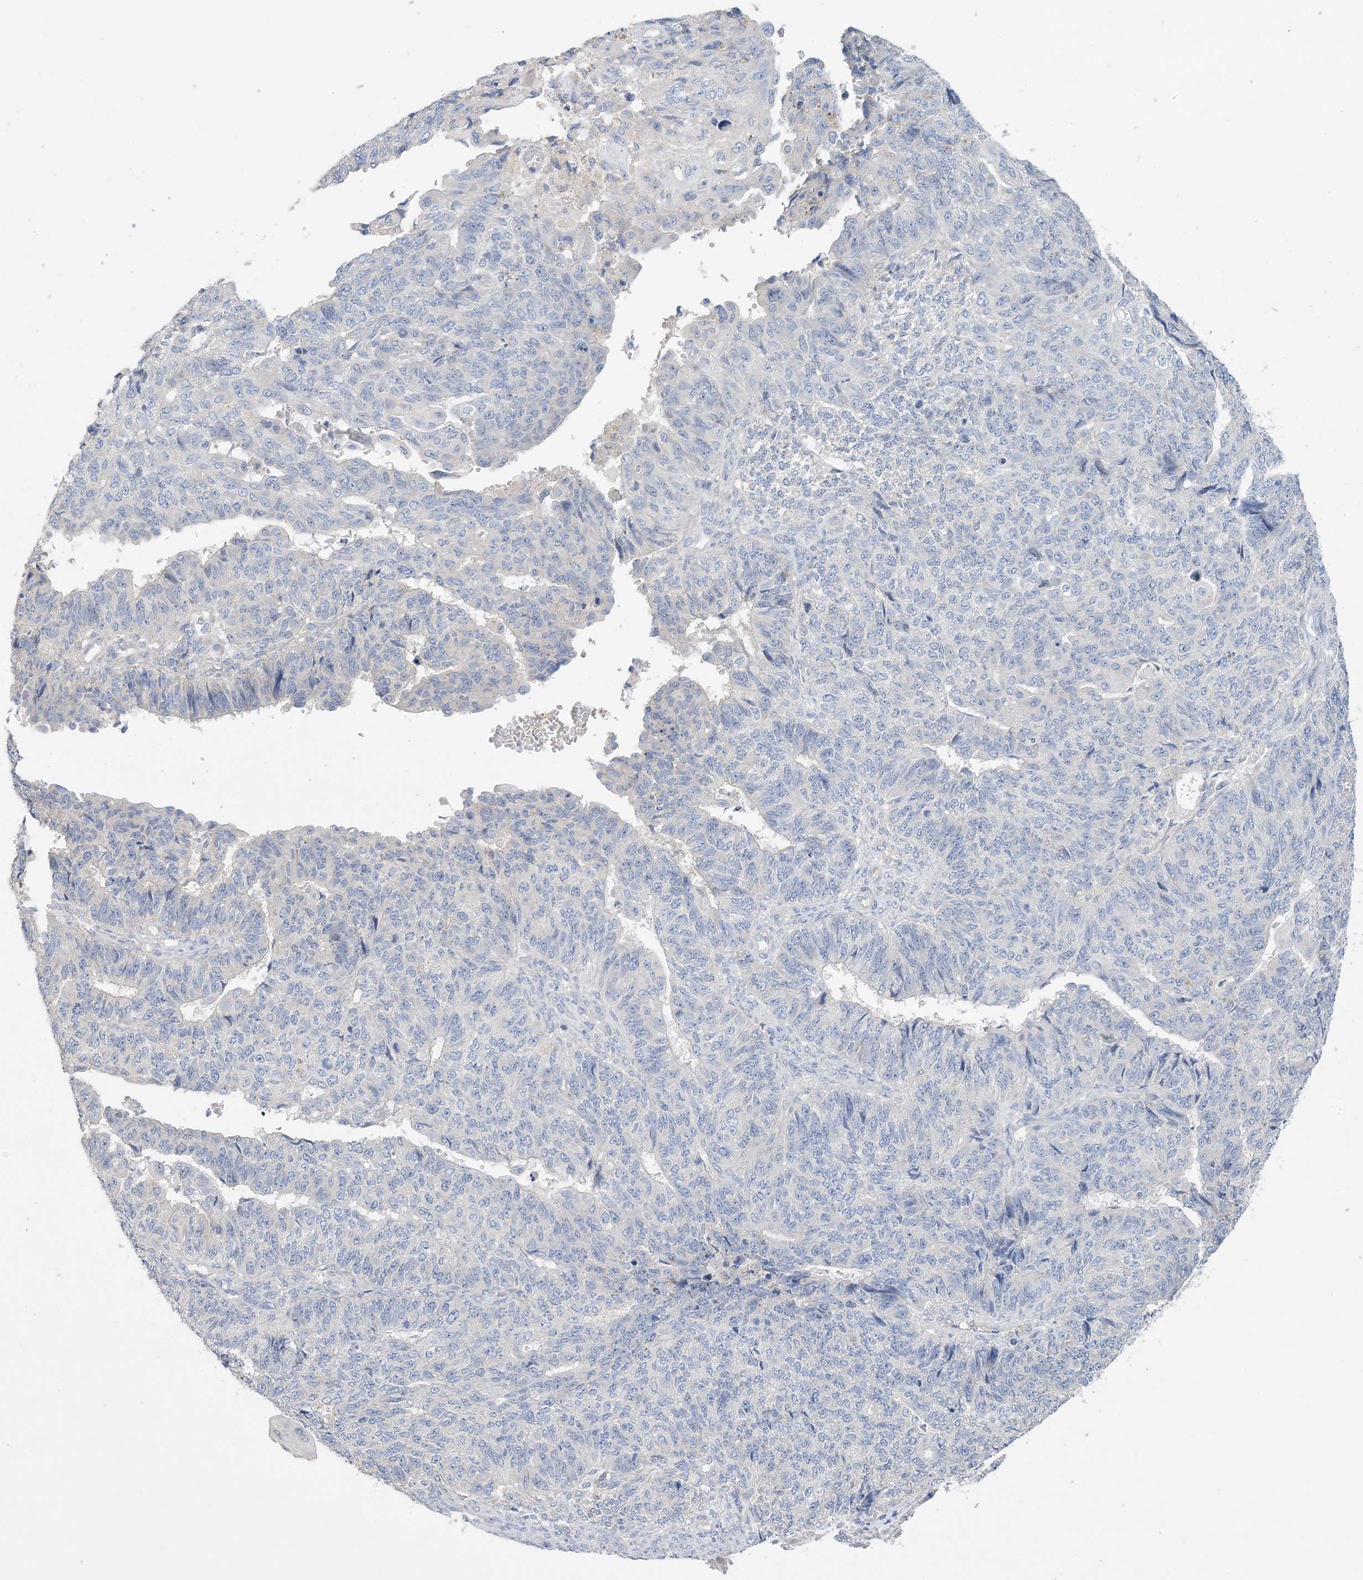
{"staining": {"intensity": "negative", "quantity": "none", "location": "none"}, "tissue": "endometrial cancer", "cell_type": "Tumor cells", "image_type": "cancer", "snomed": [{"axis": "morphology", "description": "Adenocarcinoma, NOS"}, {"axis": "topography", "description": "Endometrium"}], "caption": "This is an immunohistochemistry image of human adenocarcinoma (endometrial). There is no staining in tumor cells.", "gene": "KPRP", "patient": {"sex": "female", "age": 32}}